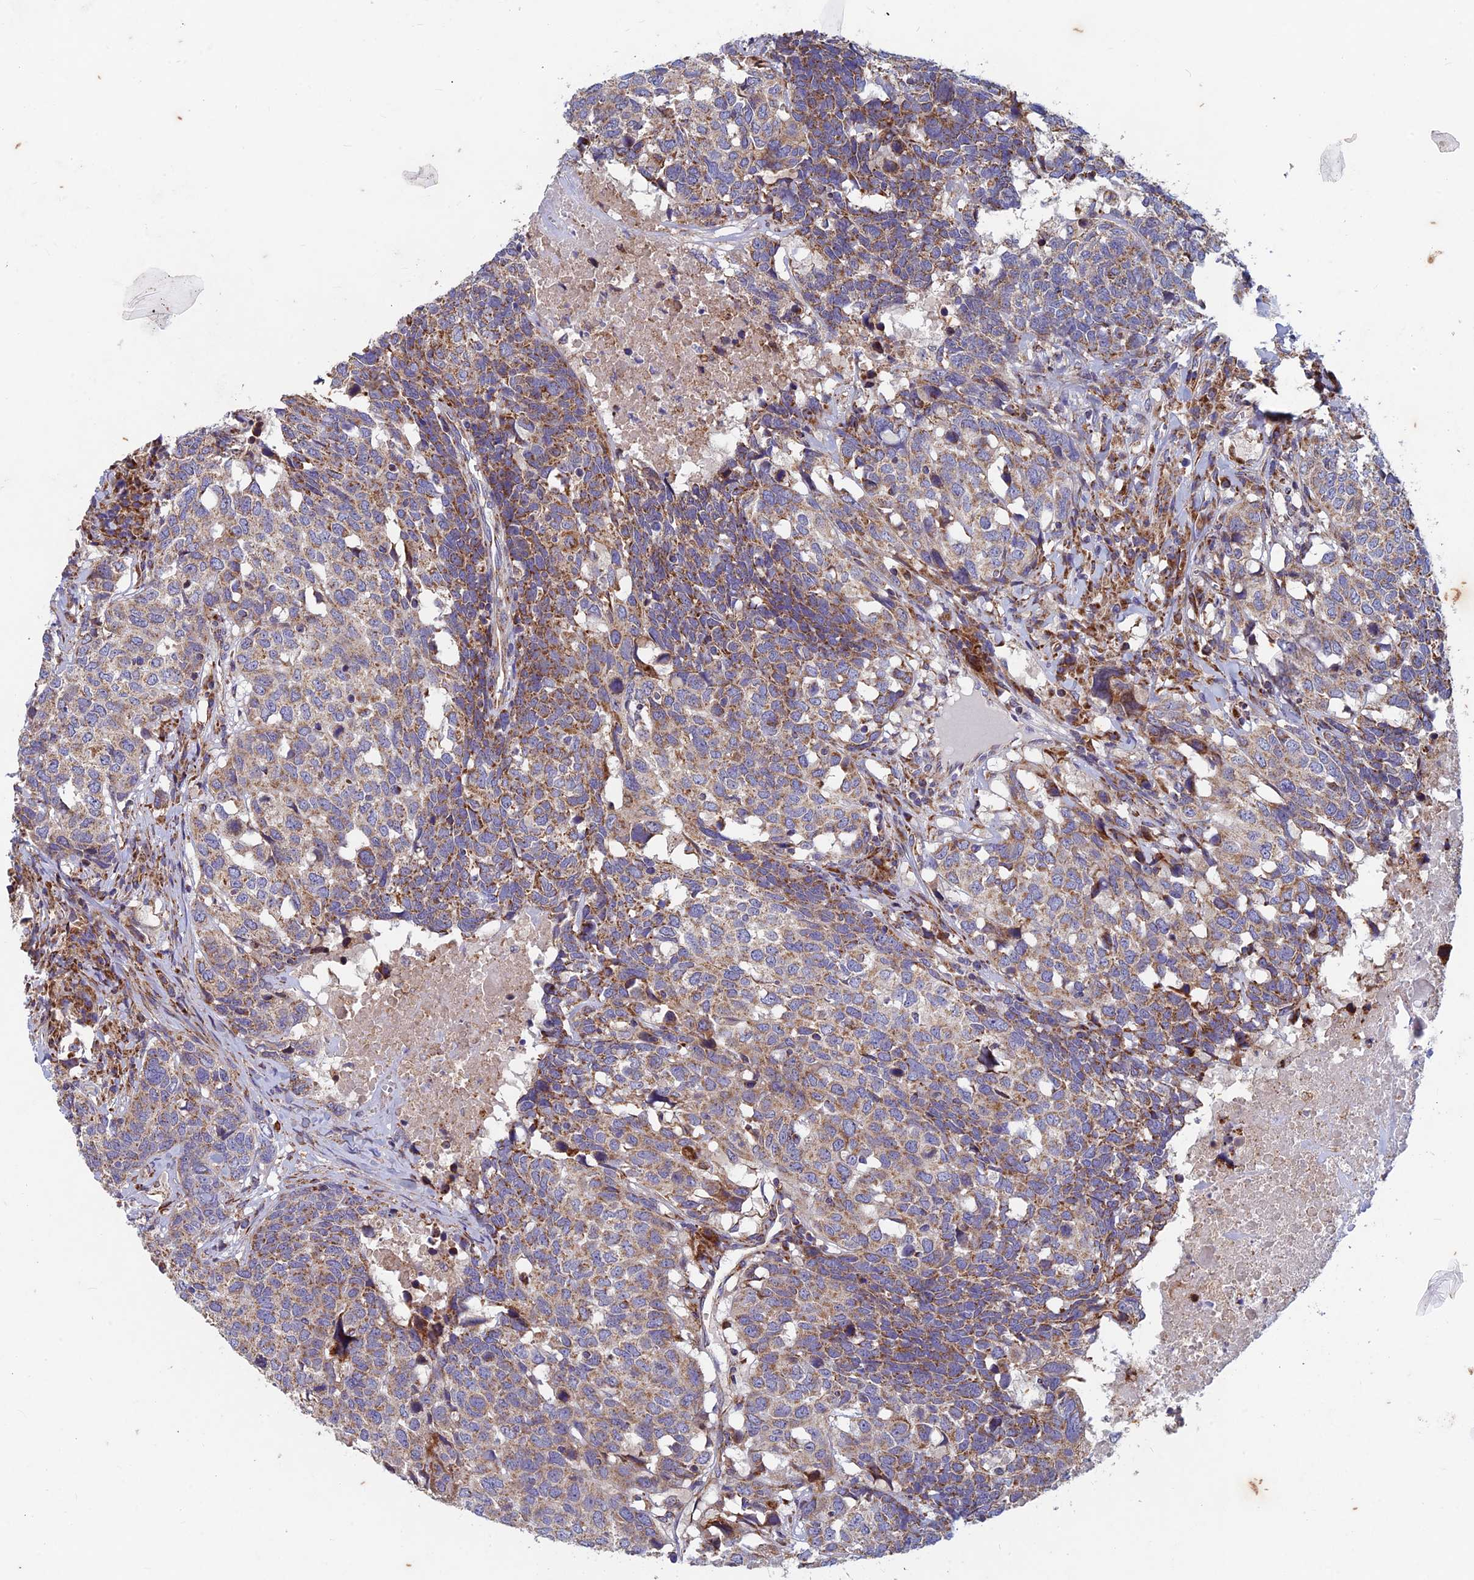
{"staining": {"intensity": "moderate", "quantity": "25%-75%", "location": "cytoplasmic/membranous"}, "tissue": "head and neck cancer", "cell_type": "Tumor cells", "image_type": "cancer", "snomed": [{"axis": "morphology", "description": "Squamous cell carcinoma, NOS"}, {"axis": "topography", "description": "Head-Neck"}], "caption": "An image showing moderate cytoplasmic/membranous staining in approximately 25%-75% of tumor cells in head and neck squamous cell carcinoma, as visualized by brown immunohistochemical staining.", "gene": "AP4S1", "patient": {"sex": "male", "age": 66}}